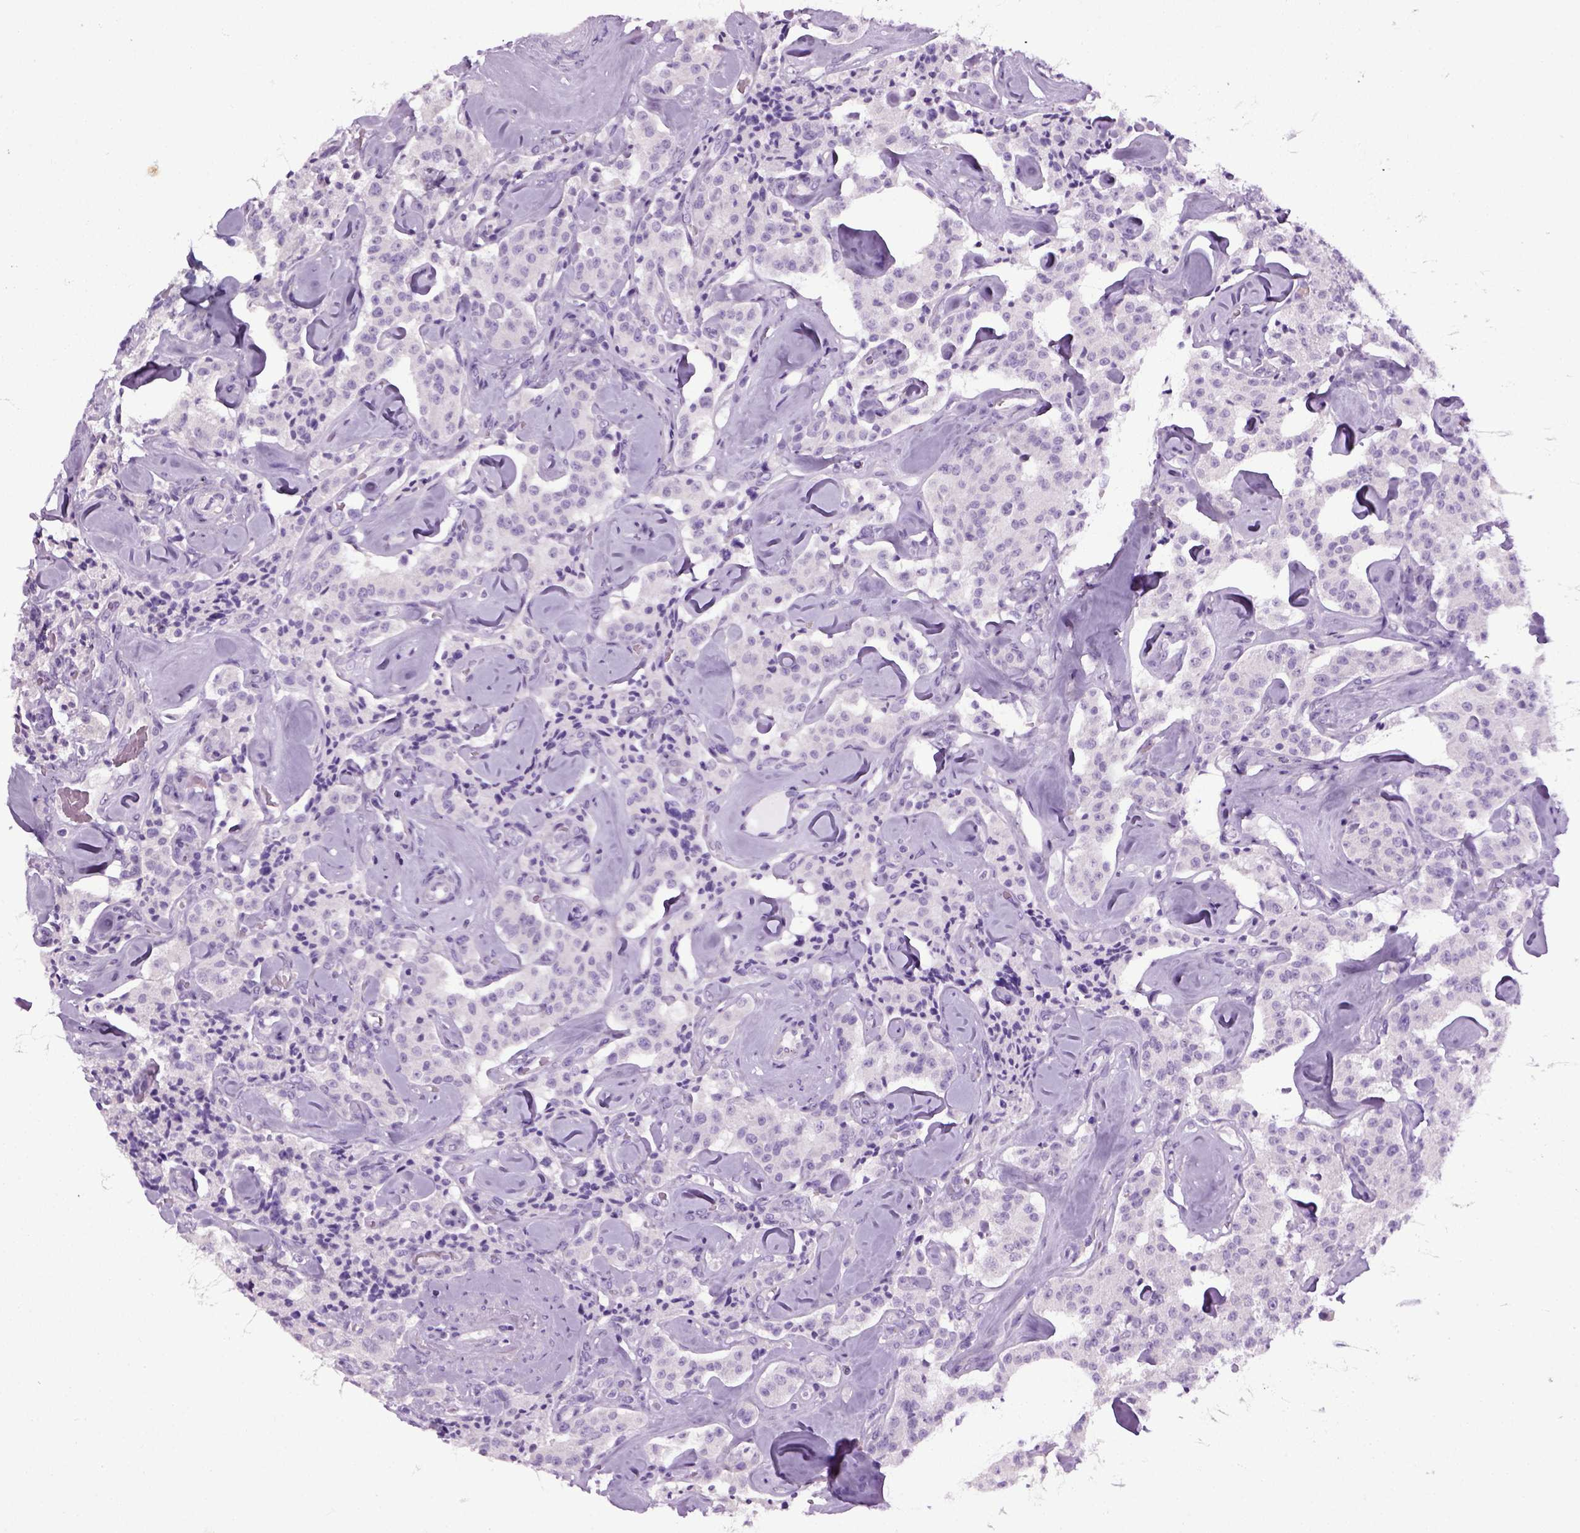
{"staining": {"intensity": "negative", "quantity": "none", "location": "none"}, "tissue": "carcinoid", "cell_type": "Tumor cells", "image_type": "cancer", "snomed": [{"axis": "morphology", "description": "Carcinoid, malignant, NOS"}, {"axis": "topography", "description": "Pancreas"}], "caption": "The IHC photomicrograph has no significant positivity in tumor cells of carcinoid tissue.", "gene": "HMCN2", "patient": {"sex": "male", "age": 41}}